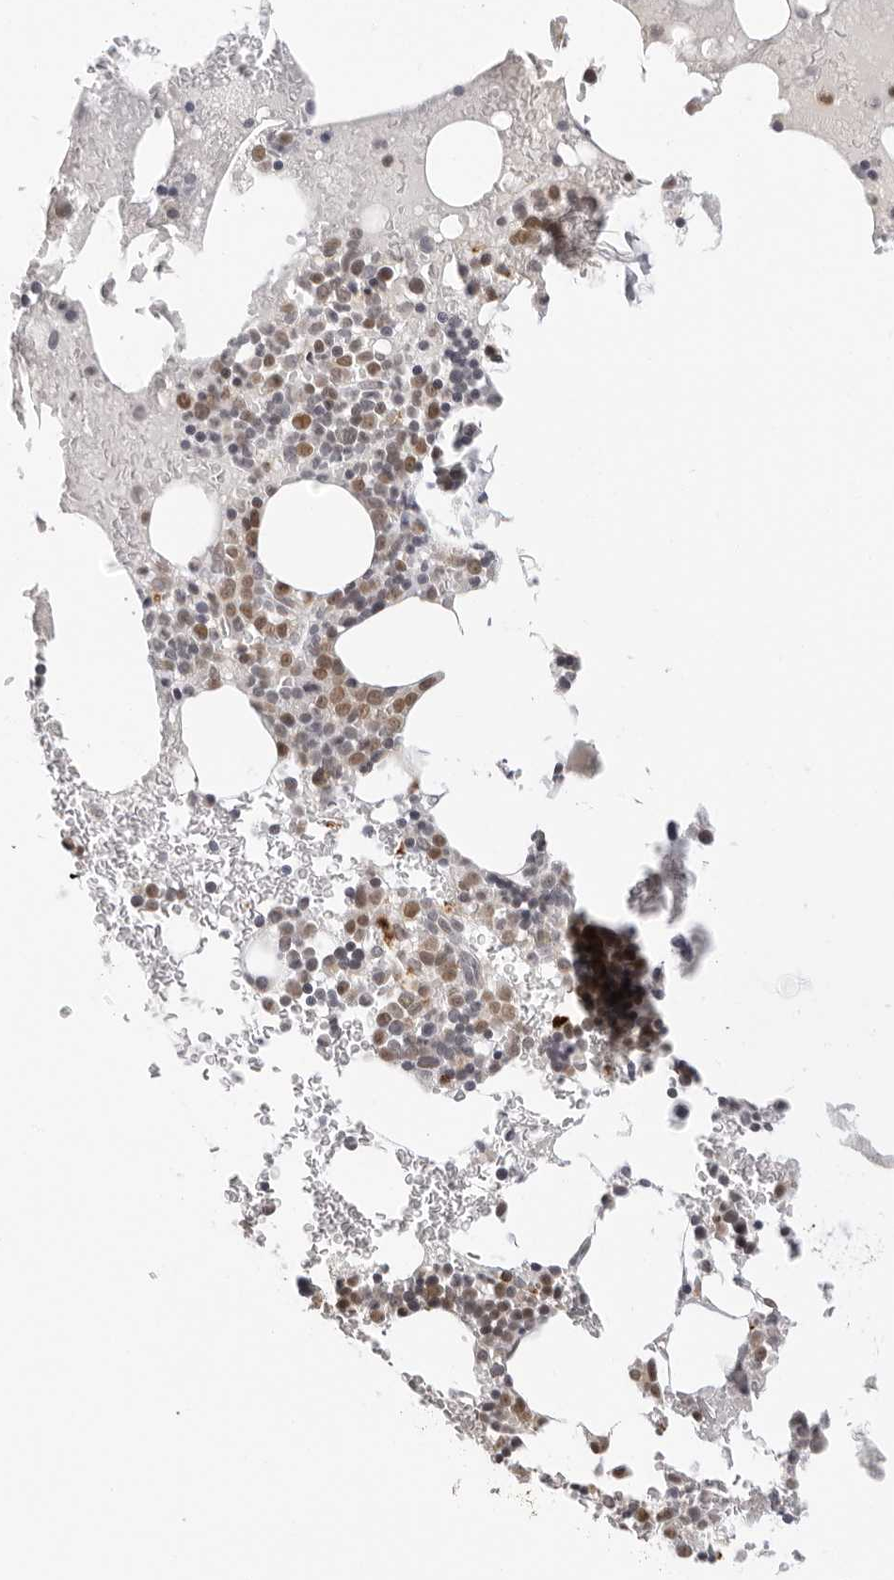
{"staining": {"intensity": "moderate", "quantity": "25%-75%", "location": "nuclear"}, "tissue": "bone marrow", "cell_type": "Hematopoietic cells", "image_type": "normal", "snomed": [{"axis": "morphology", "description": "Normal tissue, NOS"}, {"axis": "topography", "description": "Bone marrow"}], "caption": "A medium amount of moderate nuclear staining is present in approximately 25%-75% of hematopoietic cells in benign bone marrow.", "gene": "MSH6", "patient": {"sex": "male", "age": 73}}